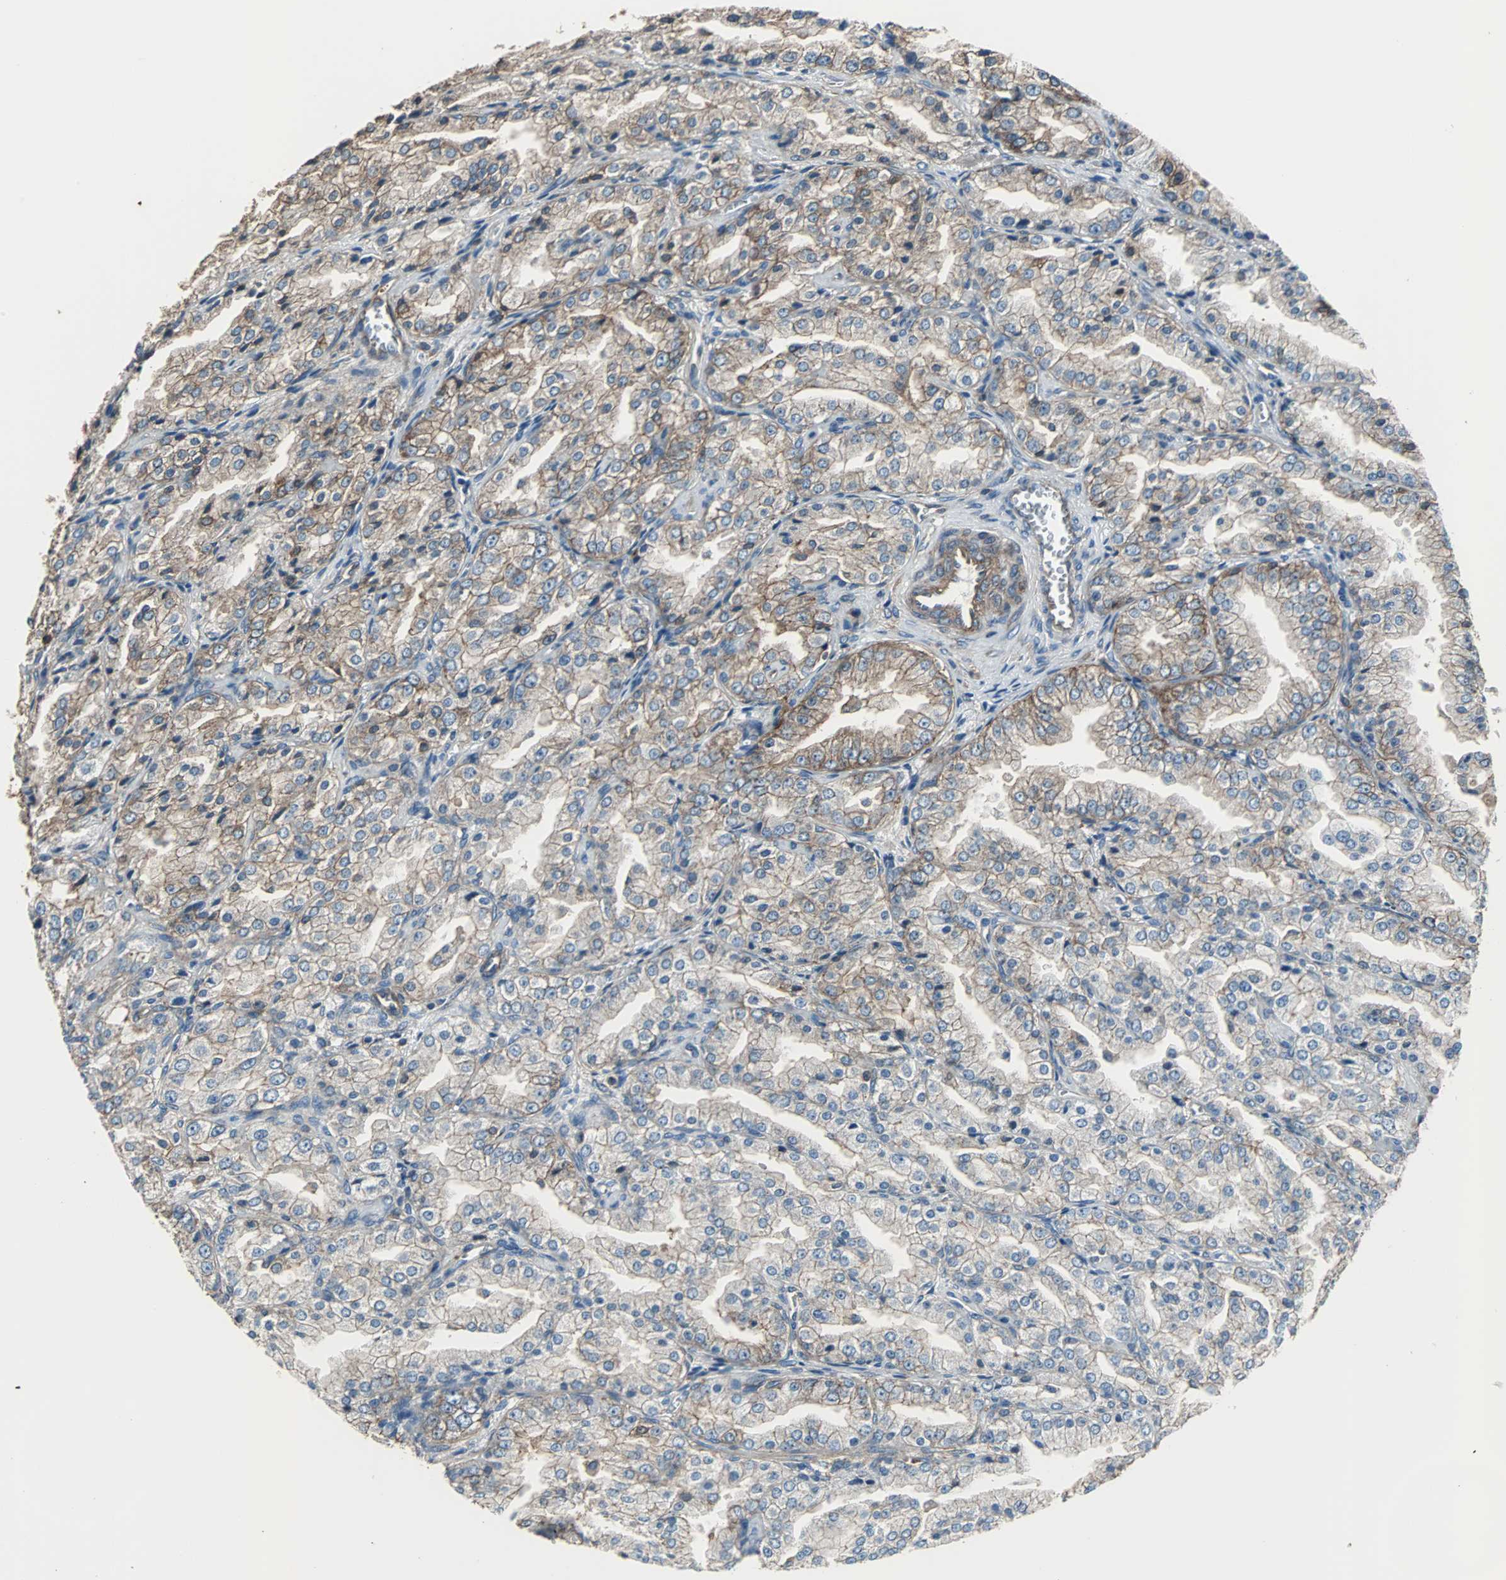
{"staining": {"intensity": "moderate", "quantity": "25%-75%", "location": "cytoplasmic/membranous"}, "tissue": "prostate cancer", "cell_type": "Tumor cells", "image_type": "cancer", "snomed": [{"axis": "morphology", "description": "Adenocarcinoma, High grade"}, {"axis": "topography", "description": "Prostate"}], "caption": "This histopathology image exhibits immunohistochemistry (IHC) staining of prostate adenocarcinoma (high-grade), with medium moderate cytoplasmic/membranous staining in approximately 25%-75% of tumor cells.", "gene": "ACTN1", "patient": {"sex": "male", "age": 61}}